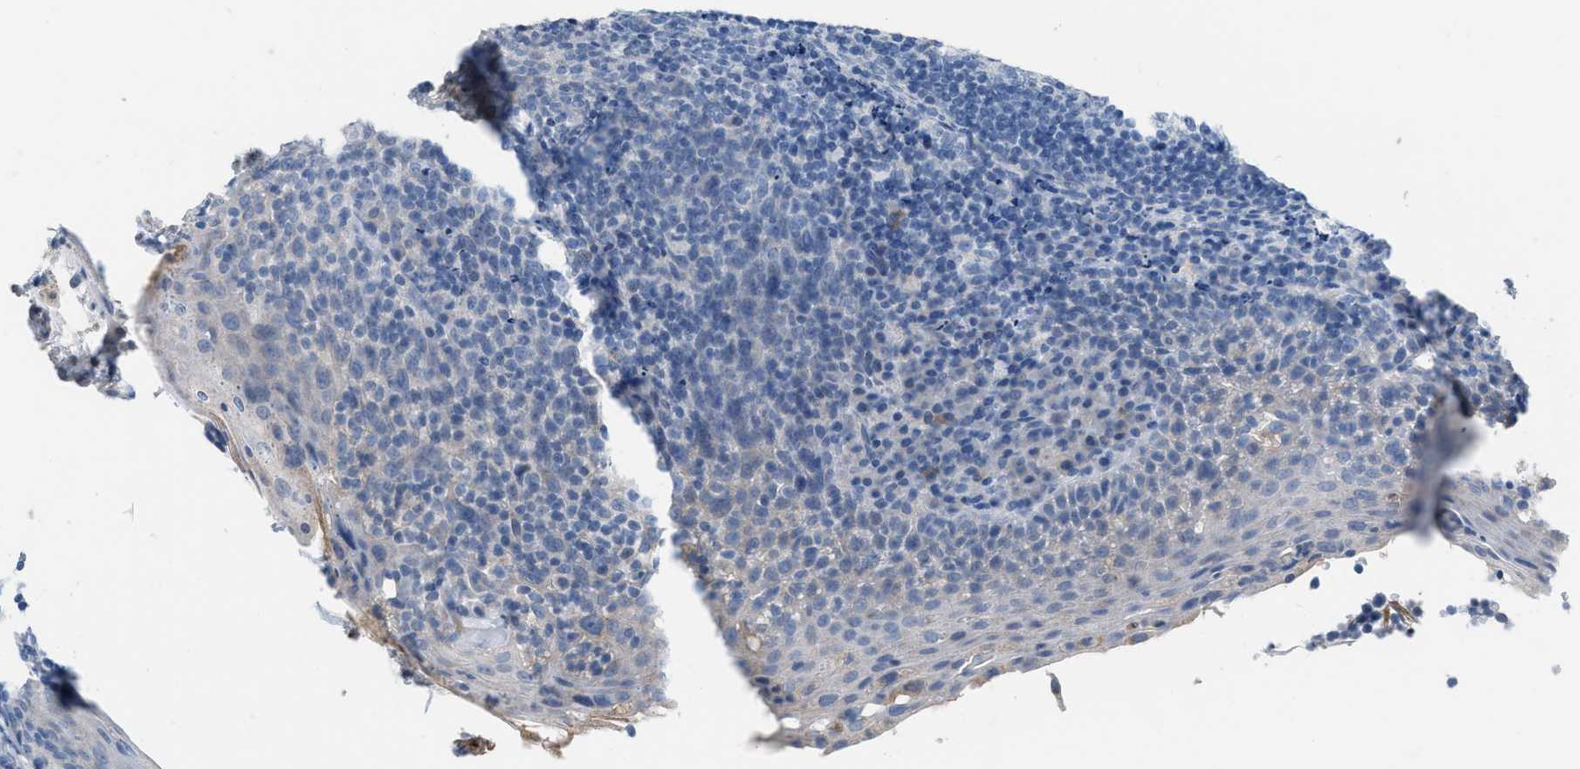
{"staining": {"intensity": "negative", "quantity": "none", "location": "none"}, "tissue": "tonsil", "cell_type": "Germinal center cells", "image_type": "normal", "snomed": [{"axis": "morphology", "description": "Normal tissue, NOS"}, {"axis": "topography", "description": "Tonsil"}], "caption": "The micrograph exhibits no staining of germinal center cells in benign tonsil.", "gene": "HPX", "patient": {"sex": "male", "age": 17}}